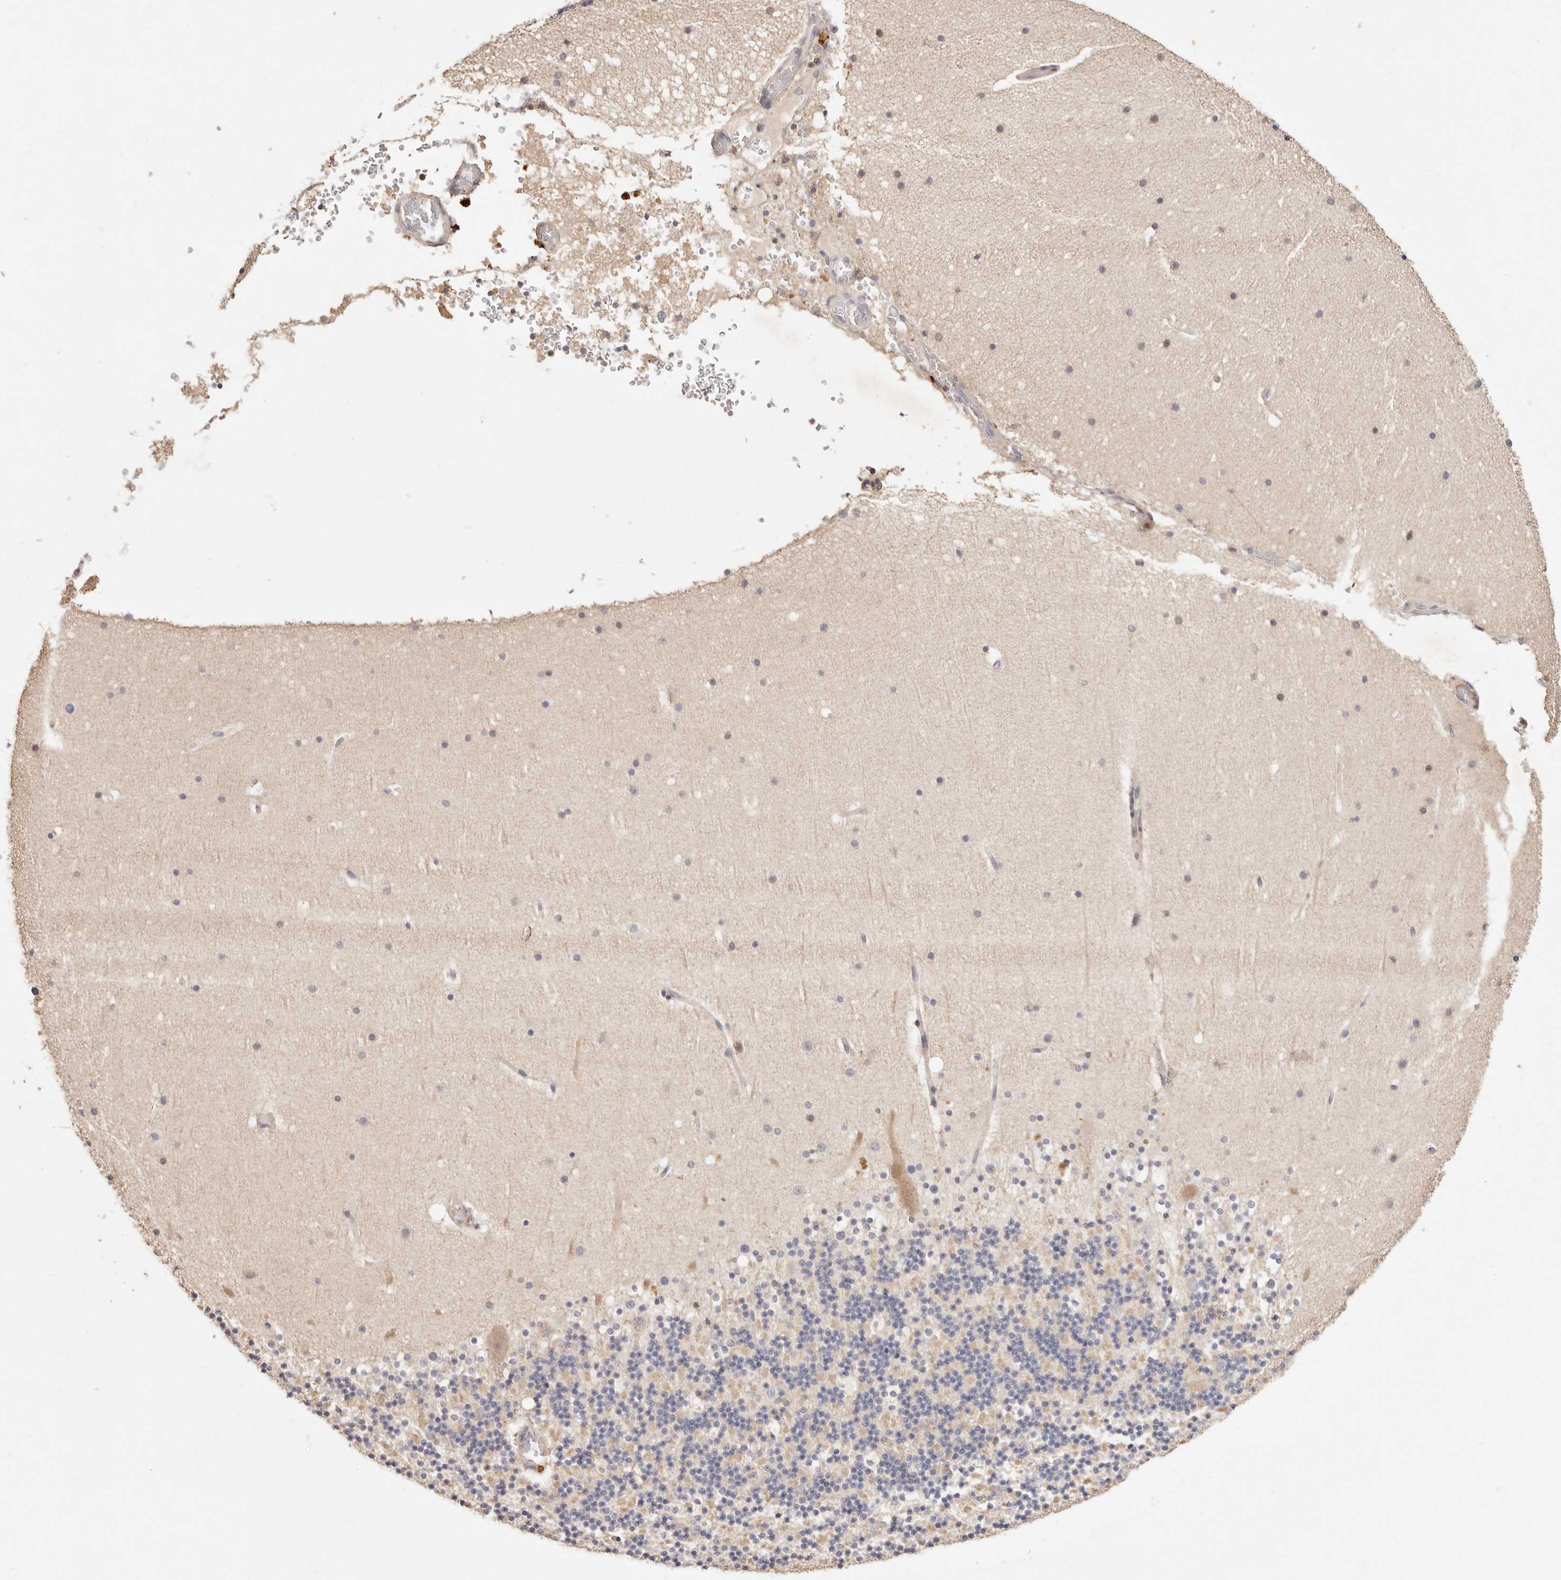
{"staining": {"intensity": "weak", "quantity": "<25%", "location": "cytoplasmic/membranous"}, "tissue": "cerebellum", "cell_type": "Cells in granular layer", "image_type": "normal", "snomed": [{"axis": "morphology", "description": "Normal tissue, NOS"}, {"axis": "topography", "description": "Cerebellum"}], "caption": "IHC of unremarkable human cerebellum reveals no expression in cells in granular layer.", "gene": "CXADR", "patient": {"sex": "male", "age": 57}}